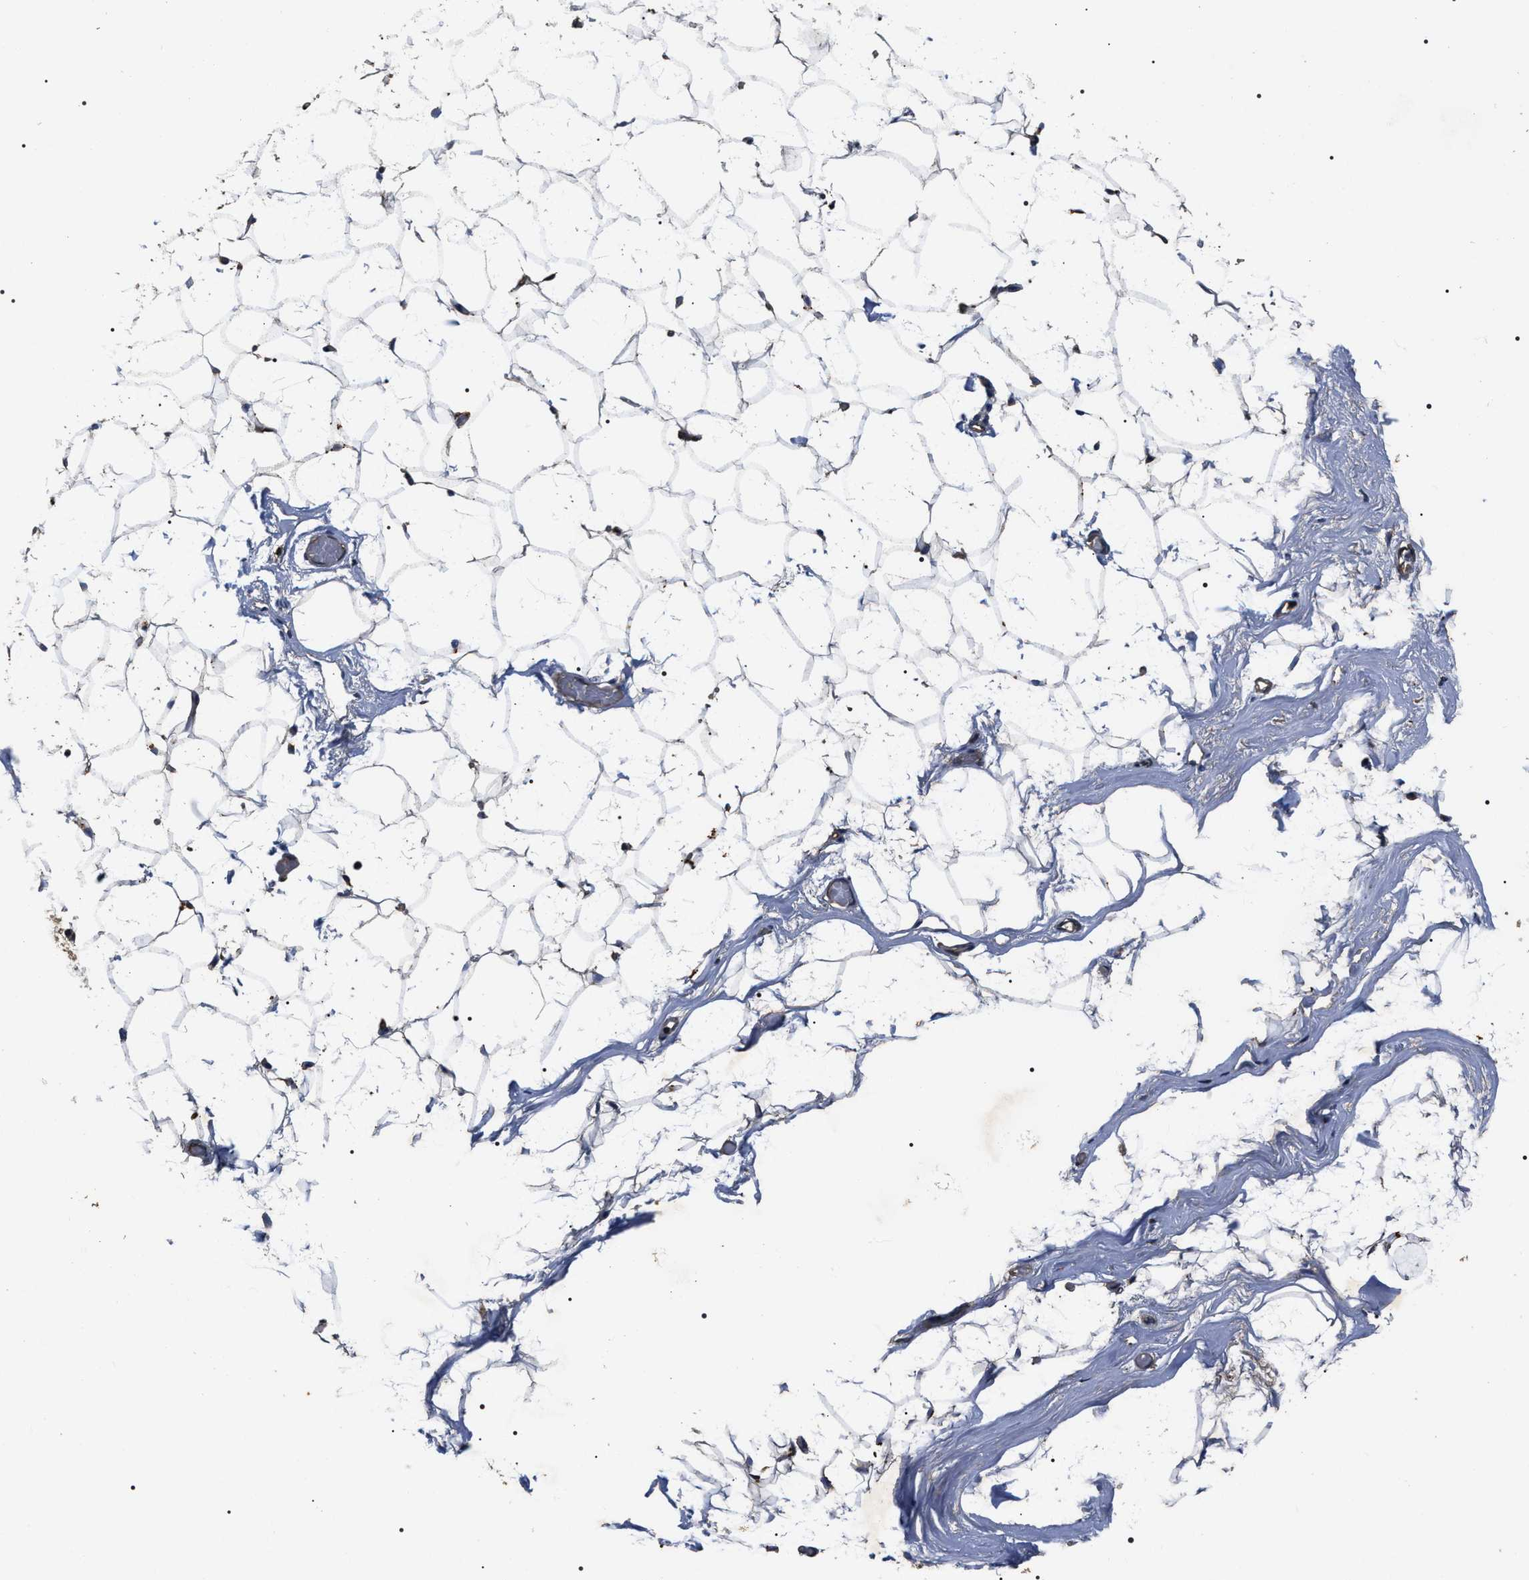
{"staining": {"intensity": "moderate", "quantity": "<25%", "location": "cytoplasmic/membranous"}, "tissue": "adipose tissue", "cell_type": "Adipocytes", "image_type": "normal", "snomed": [{"axis": "morphology", "description": "Normal tissue, NOS"}, {"axis": "topography", "description": "Breast"}, {"axis": "topography", "description": "Soft tissue"}], "caption": "Protein expression by immunohistochemistry exhibits moderate cytoplasmic/membranous staining in approximately <25% of adipocytes in benign adipose tissue.", "gene": "HSCB", "patient": {"sex": "female", "age": 75}}